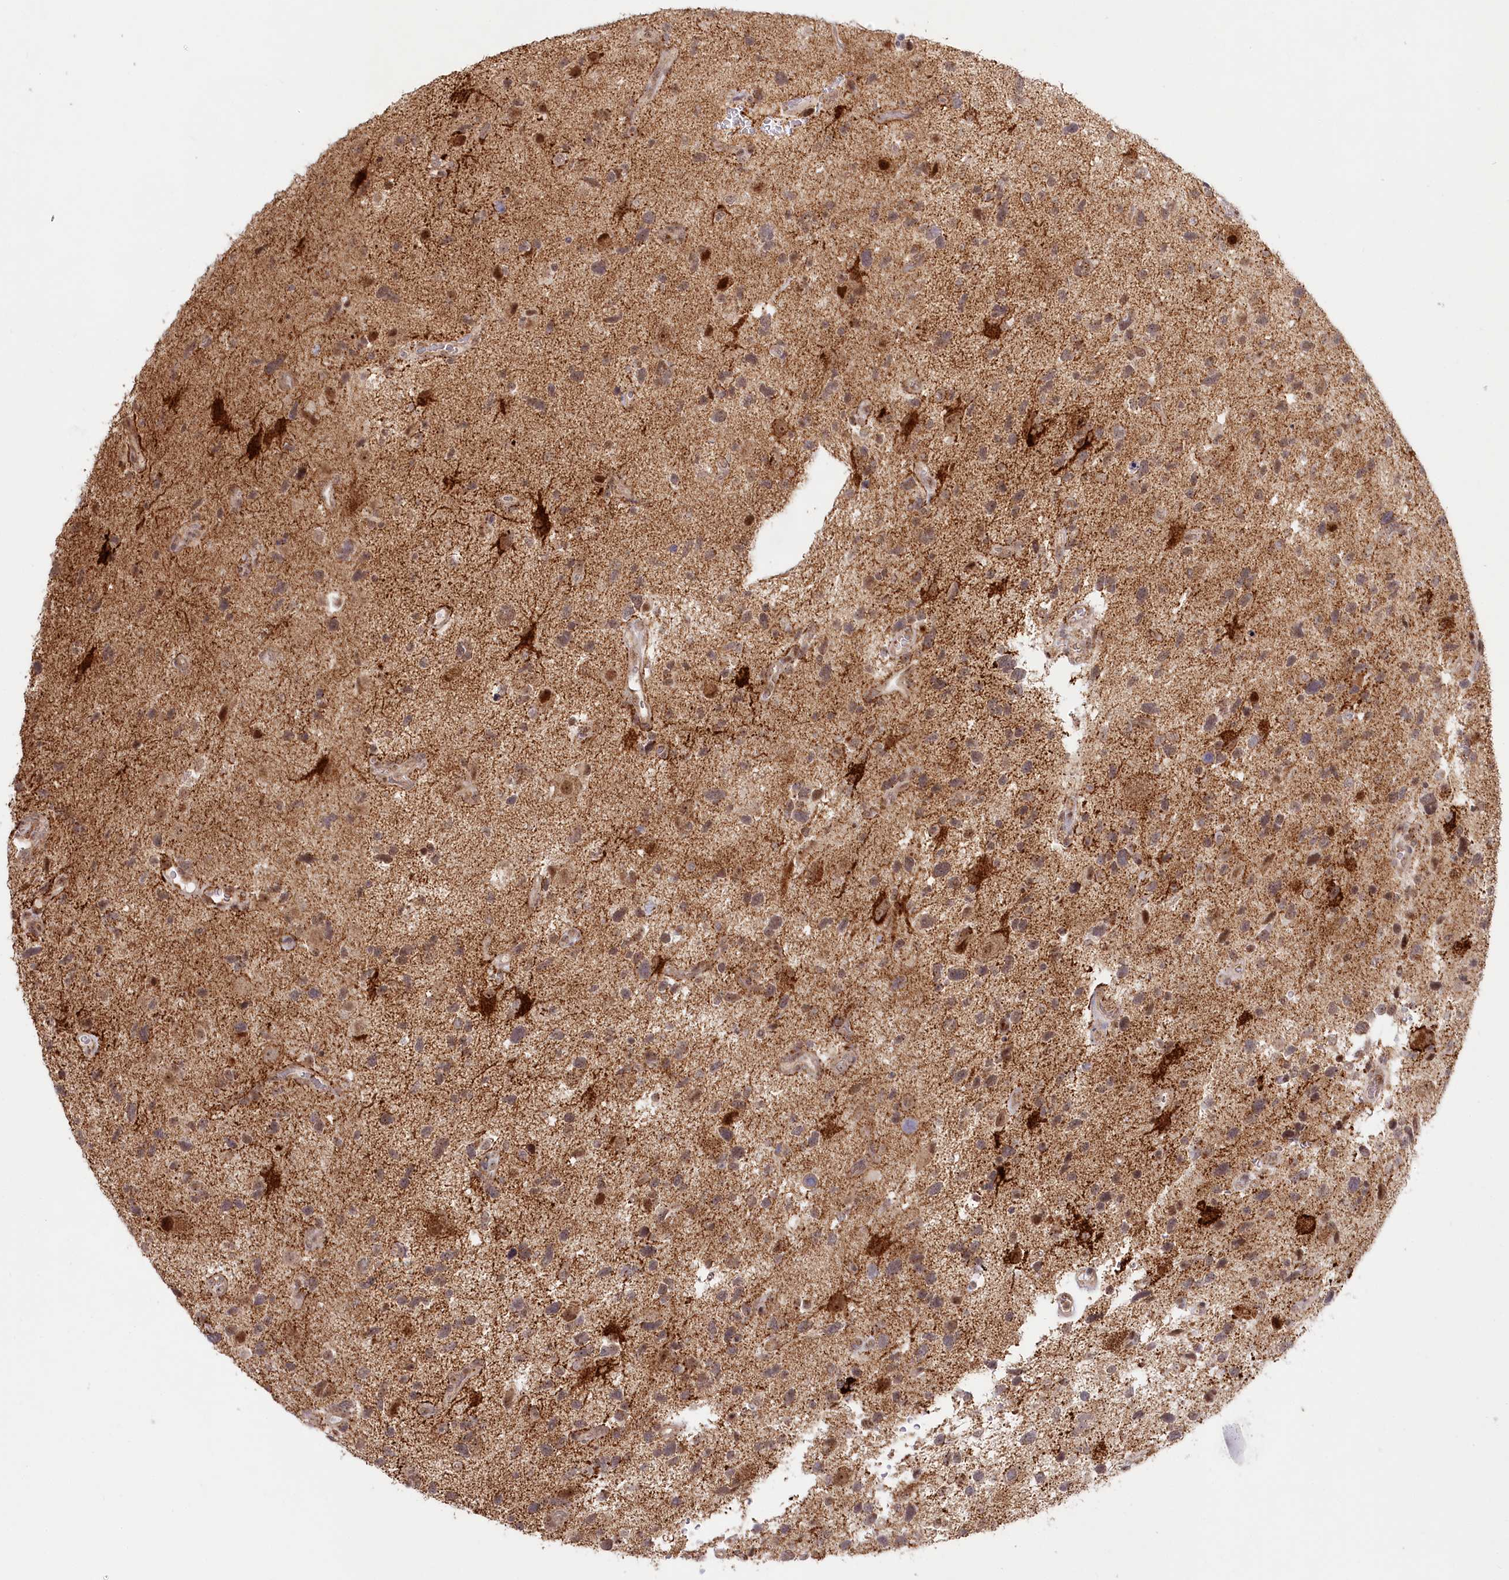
{"staining": {"intensity": "weak", "quantity": "<25%", "location": "nuclear"}, "tissue": "glioma", "cell_type": "Tumor cells", "image_type": "cancer", "snomed": [{"axis": "morphology", "description": "Glioma, malignant, High grade"}, {"axis": "topography", "description": "Brain"}], "caption": "Immunohistochemical staining of malignant high-grade glioma exhibits no significant expression in tumor cells. (Immunohistochemistry (ihc), brightfield microscopy, high magnification).", "gene": "RTN4IP1", "patient": {"sex": "male", "age": 33}}